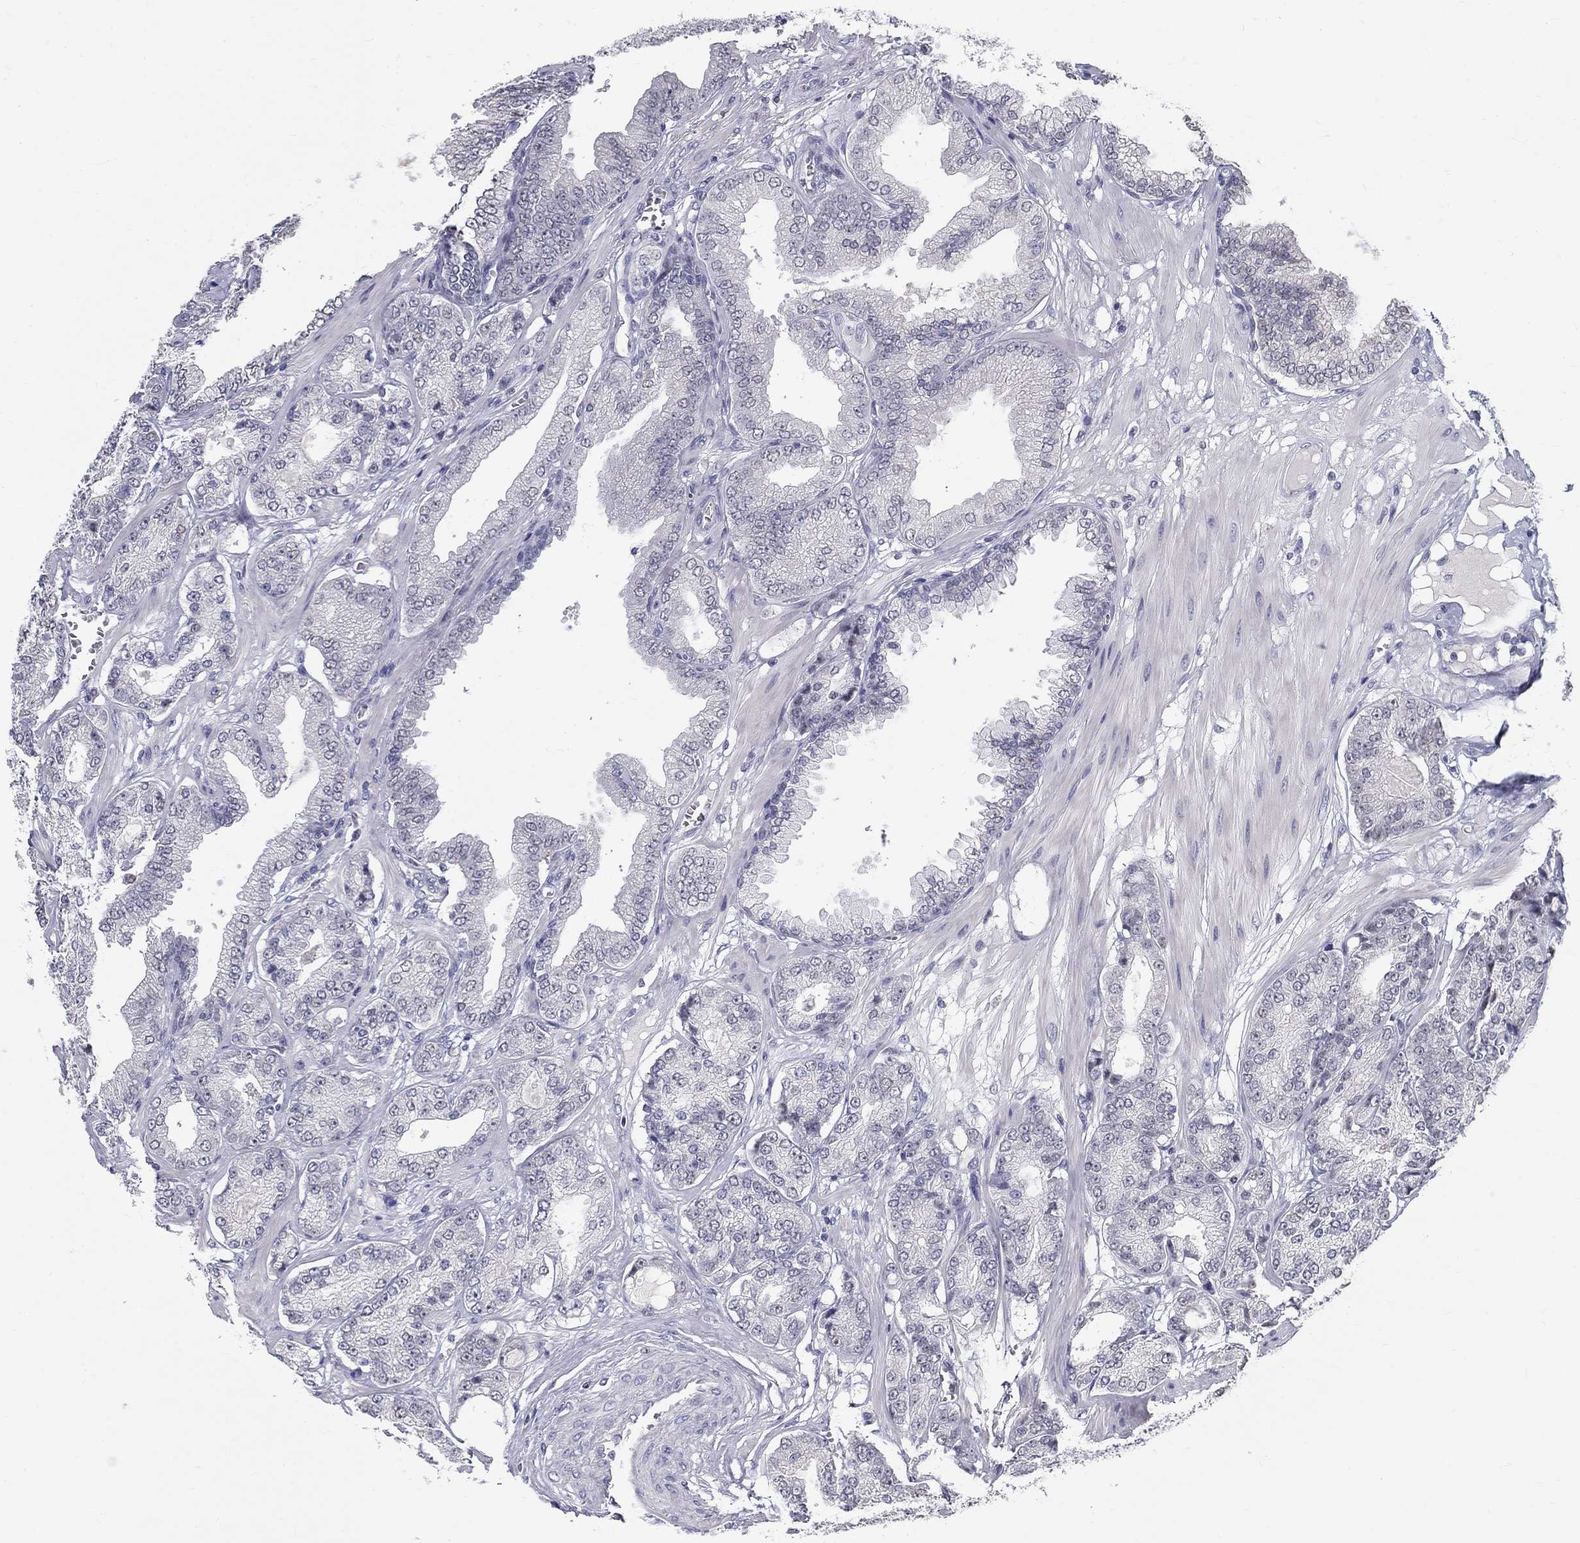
{"staining": {"intensity": "negative", "quantity": "none", "location": "none"}, "tissue": "prostate cancer", "cell_type": "Tumor cells", "image_type": "cancer", "snomed": [{"axis": "morphology", "description": "Adenocarcinoma, NOS"}, {"axis": "topography", "description": "Prostate"}], "caption": "Immunohistochemical staining of human prostate cancer (adenocarcinoma) exhibits no significant positivity in tumor cells. (DAB (3,3'-diaminobenzidine) immunohistochemistry (IHC) visualized using brightfield microscopy, high magnification).", "gene": "GUCA1A", "patient": {"sex": "male", "age": 64}}